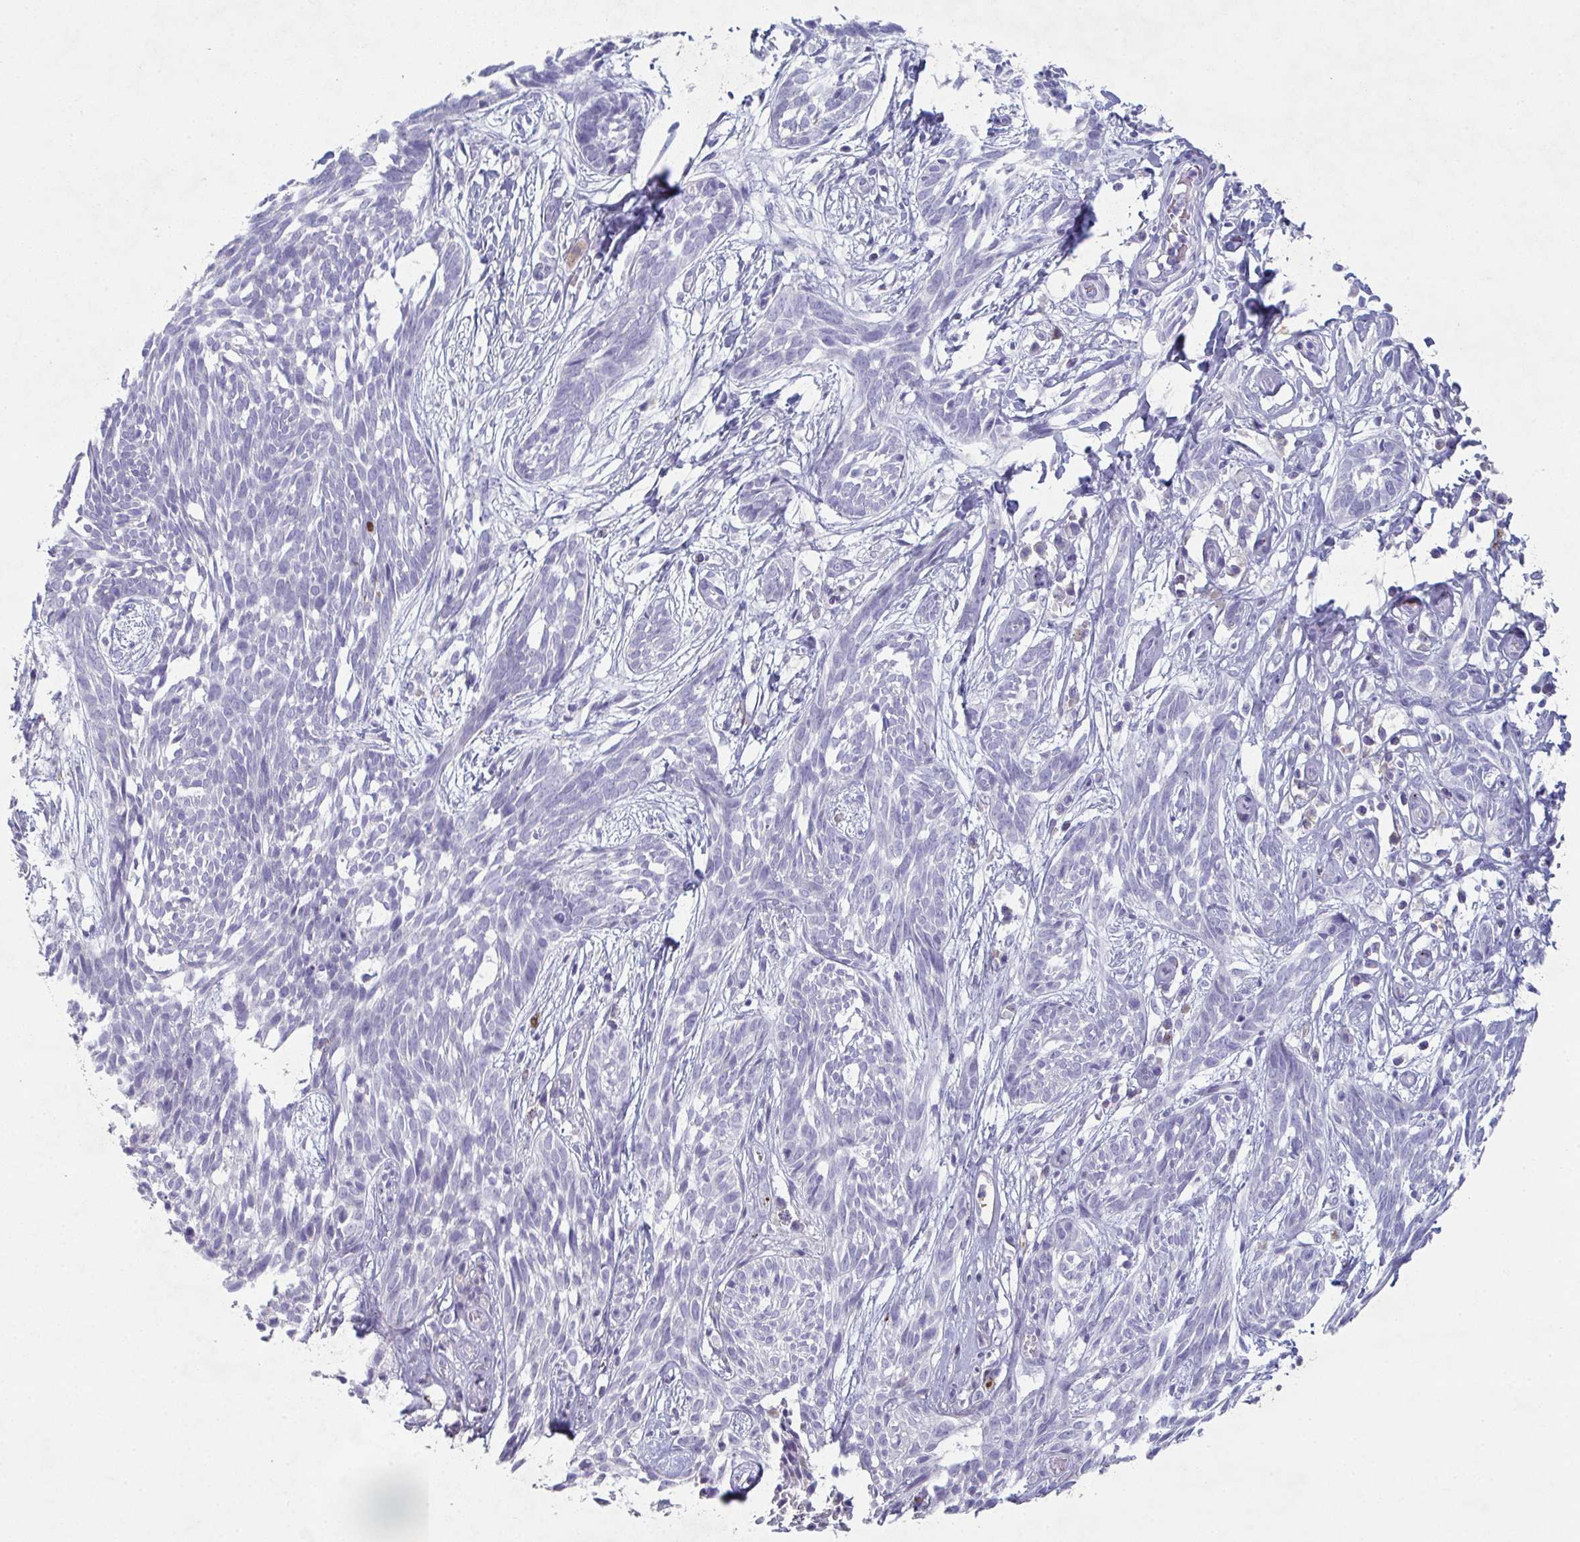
{"staining": {"intensity": "negative", "quantity": "none", "location": "none"}, "tissue": "skin cancer", "cell_type": "Tumor cells", "image_type": "cancer", "snomed": [{"axis": "morphology", "description": "Basal cell carcinoma"}, {"axis": "topography", "description": "Skin"}, {"axis": "topography", "description": "Skin, foot"}], "caption": "Immunohistochemical staining of skin cancer exhibits no significant positivity in tumor cells.", "gene": "ADAM21", "patient": {"sex": "female", "age": 86}}